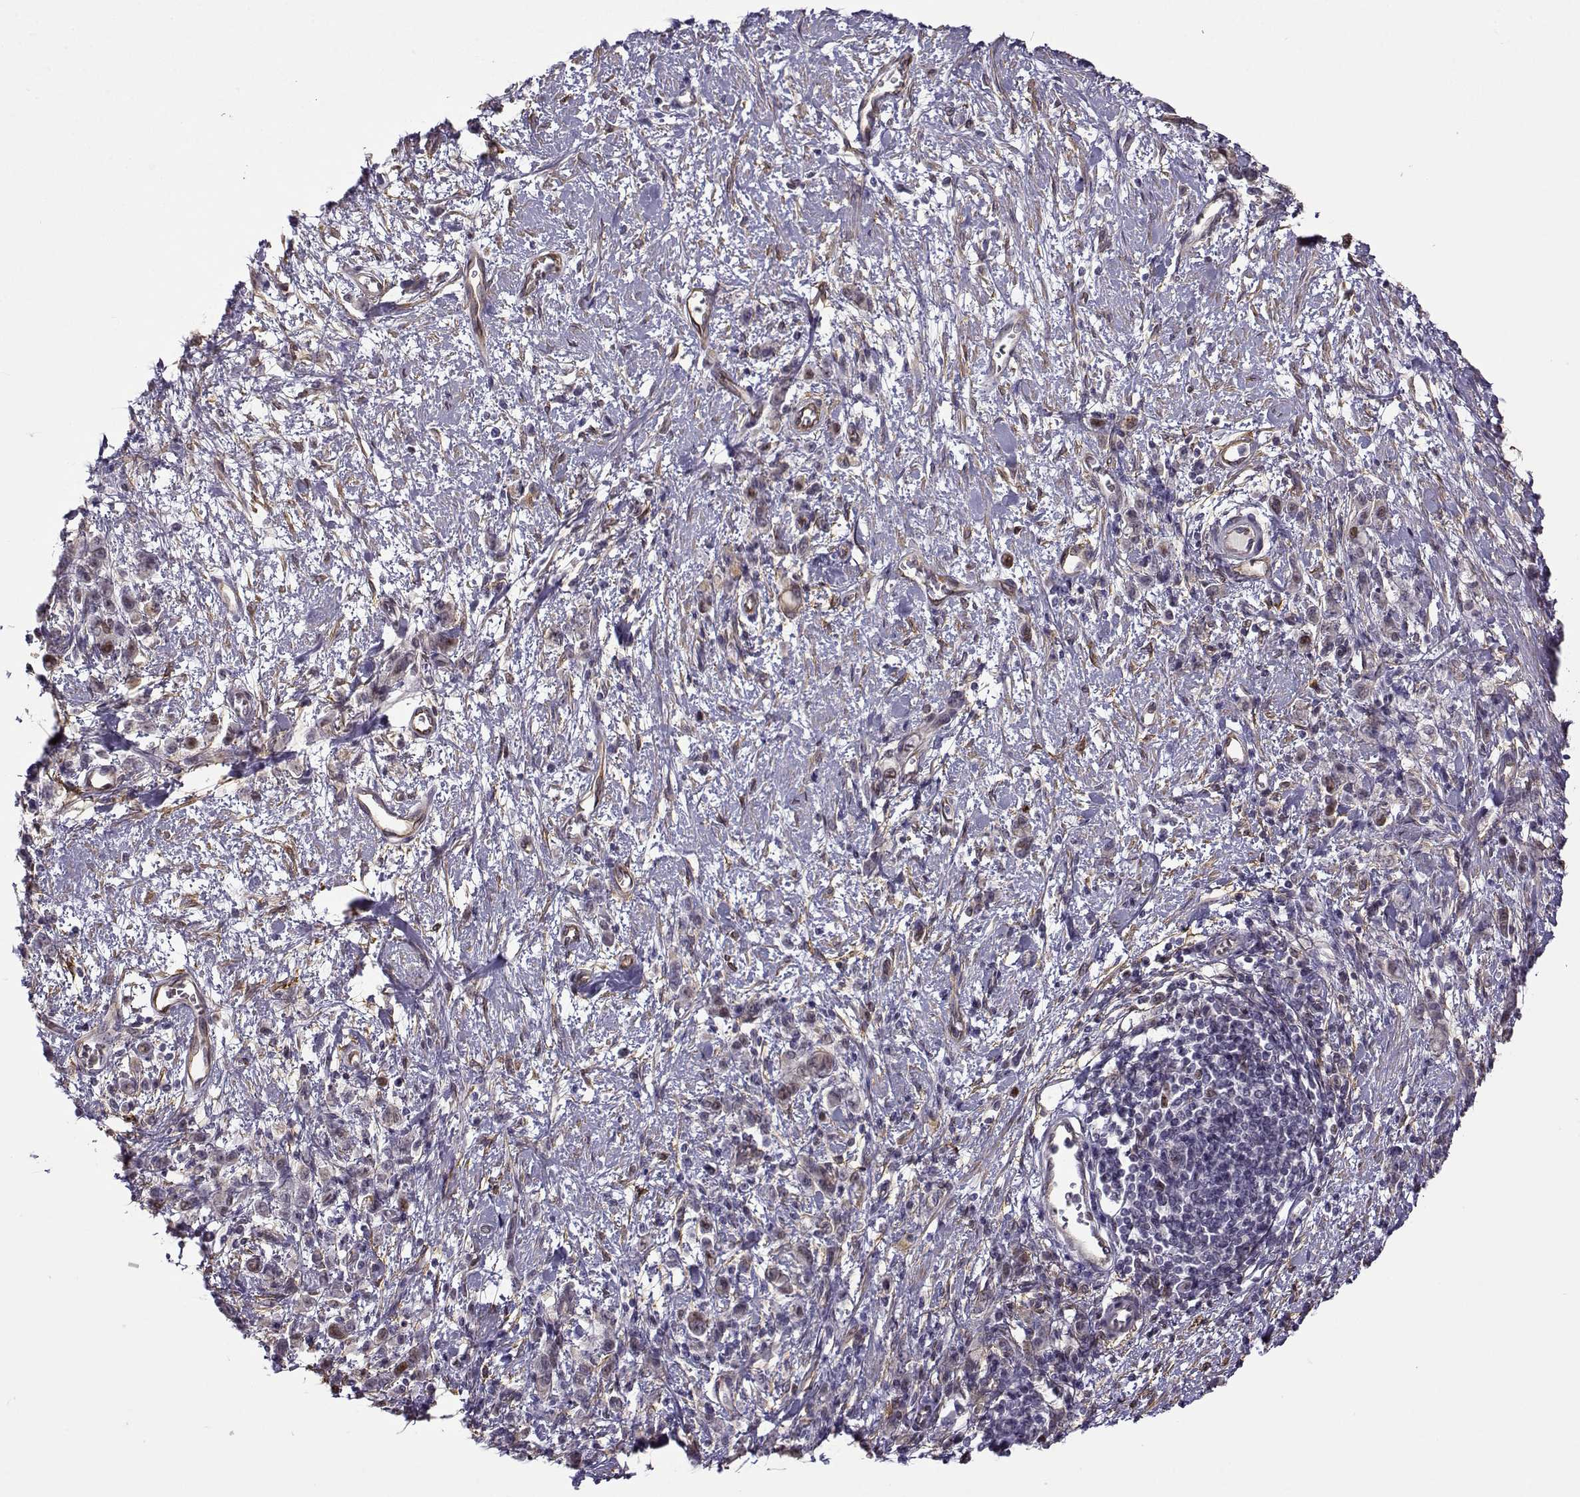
{"staining": {"intensity": "weak", "quantity": "25%-75%", "location": "cytoplasmic/membranous"}, "tissue": "stomach cancer", "cell_type": "Tumor cells", "image_type": "cancer", "snomed": [{"axis": "morphology", "description": "Adenocarcinoma, NOS"}, {"axis": "topography", "description": "Stomach"}], "caption": "This micrograph reveals IHC staining of adenocarcinoma (stomach), with low weak cytoplasmic/membranous positivity in approximately 25%-75% of tumor cells.", "gene": "BACH1", "patient": {"sex": "male", "age": 77}}